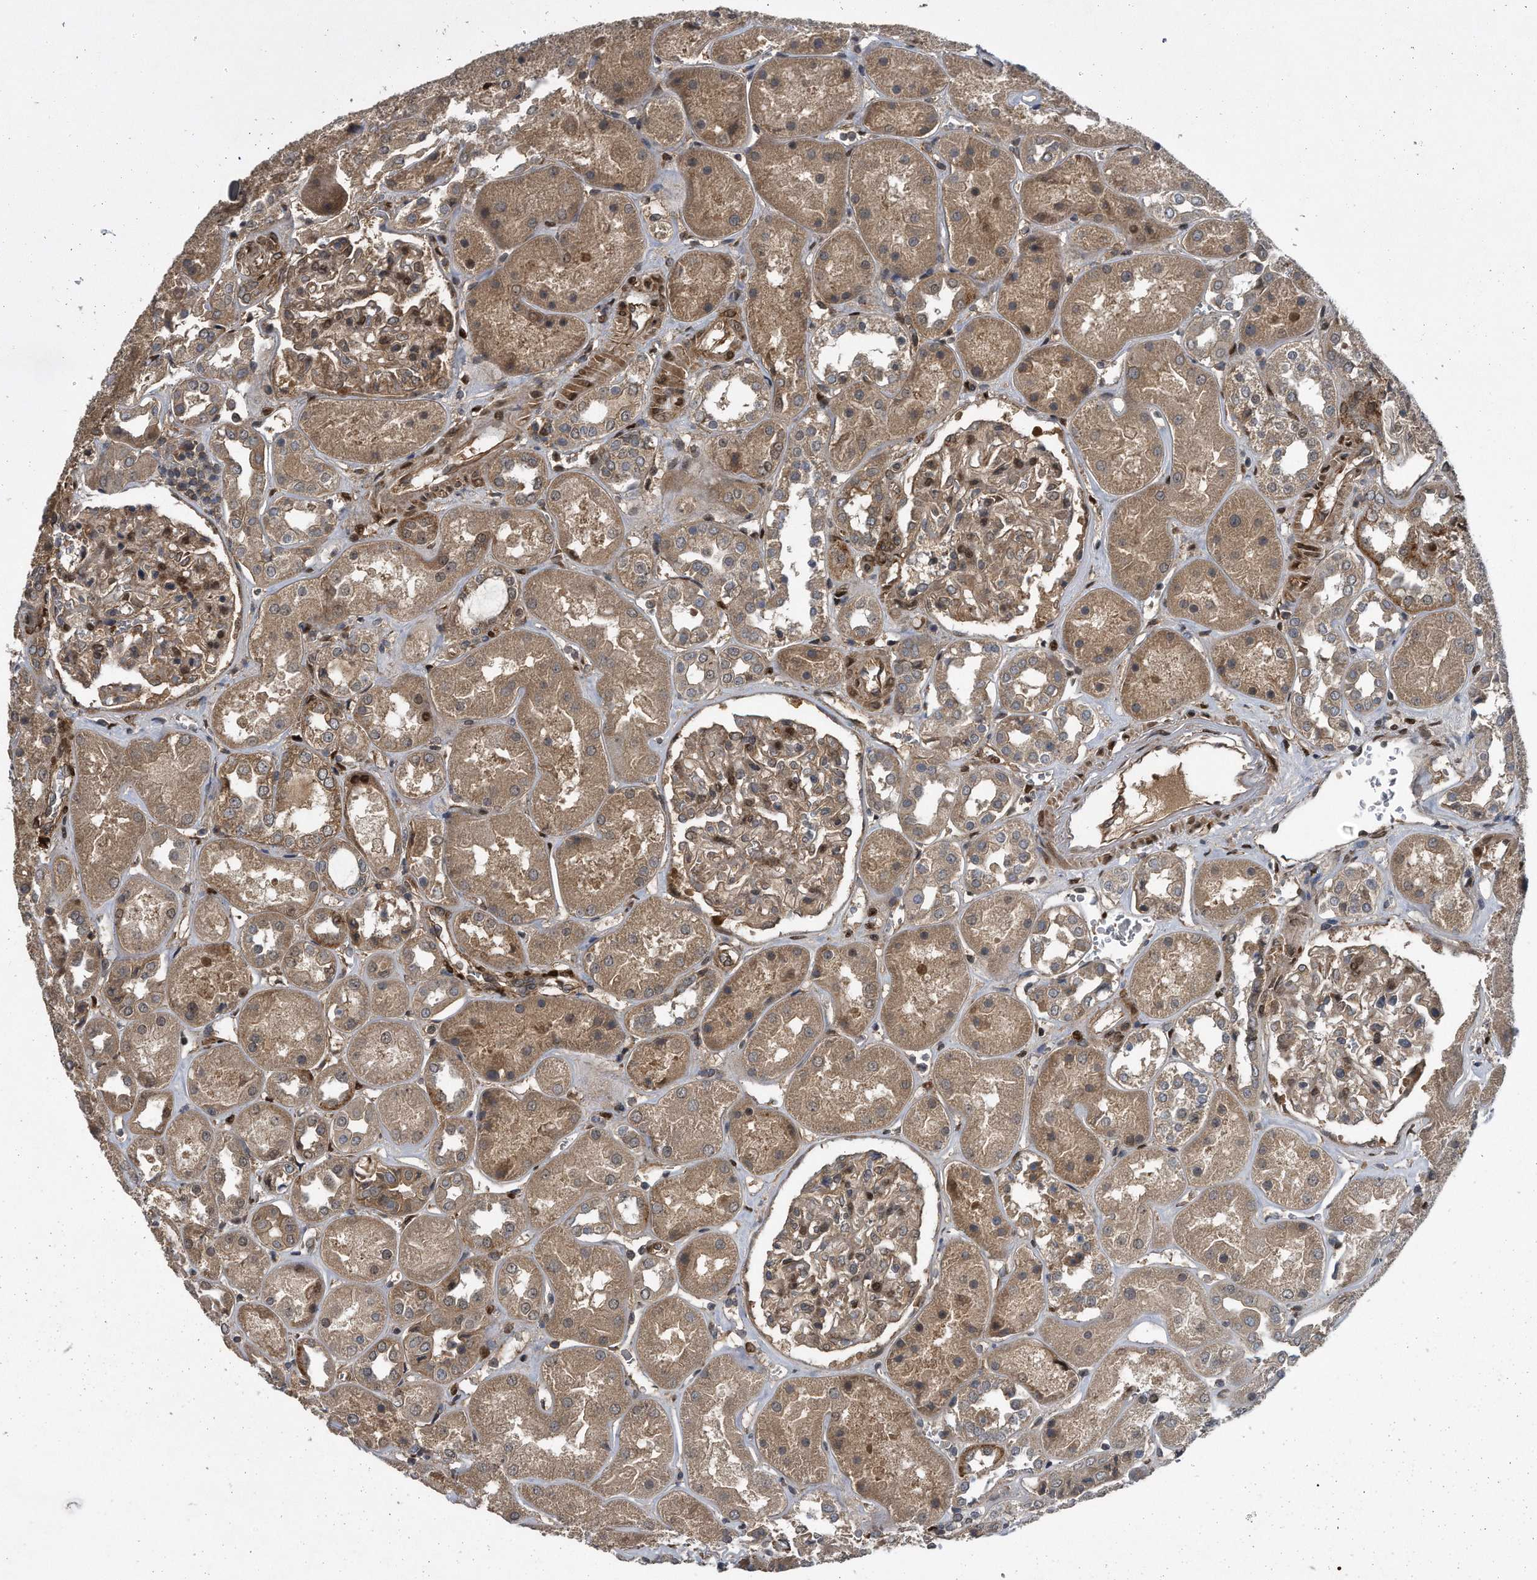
{"staining": {"intensity": "moderate", "quantity": ">75%", "location": "cytoplasmic/membranous,nuclear"}, "tissue": "kidney", "cell_type": "Cells in glomeruli", "image_type": "normal", "snomed": [{"axis": "morphology", "description": "Normal tissue, NOS"}, {"axis": "topography", "description": "Kidney"}], "caption": "Moderate cytoplasmic/membranous,nuclear positivity is seen in approximately >75% of cells in glomeruli in unremarkable kidney.", "gene": "ZNF79", "patient": {"sex": "male", "age": 70}}